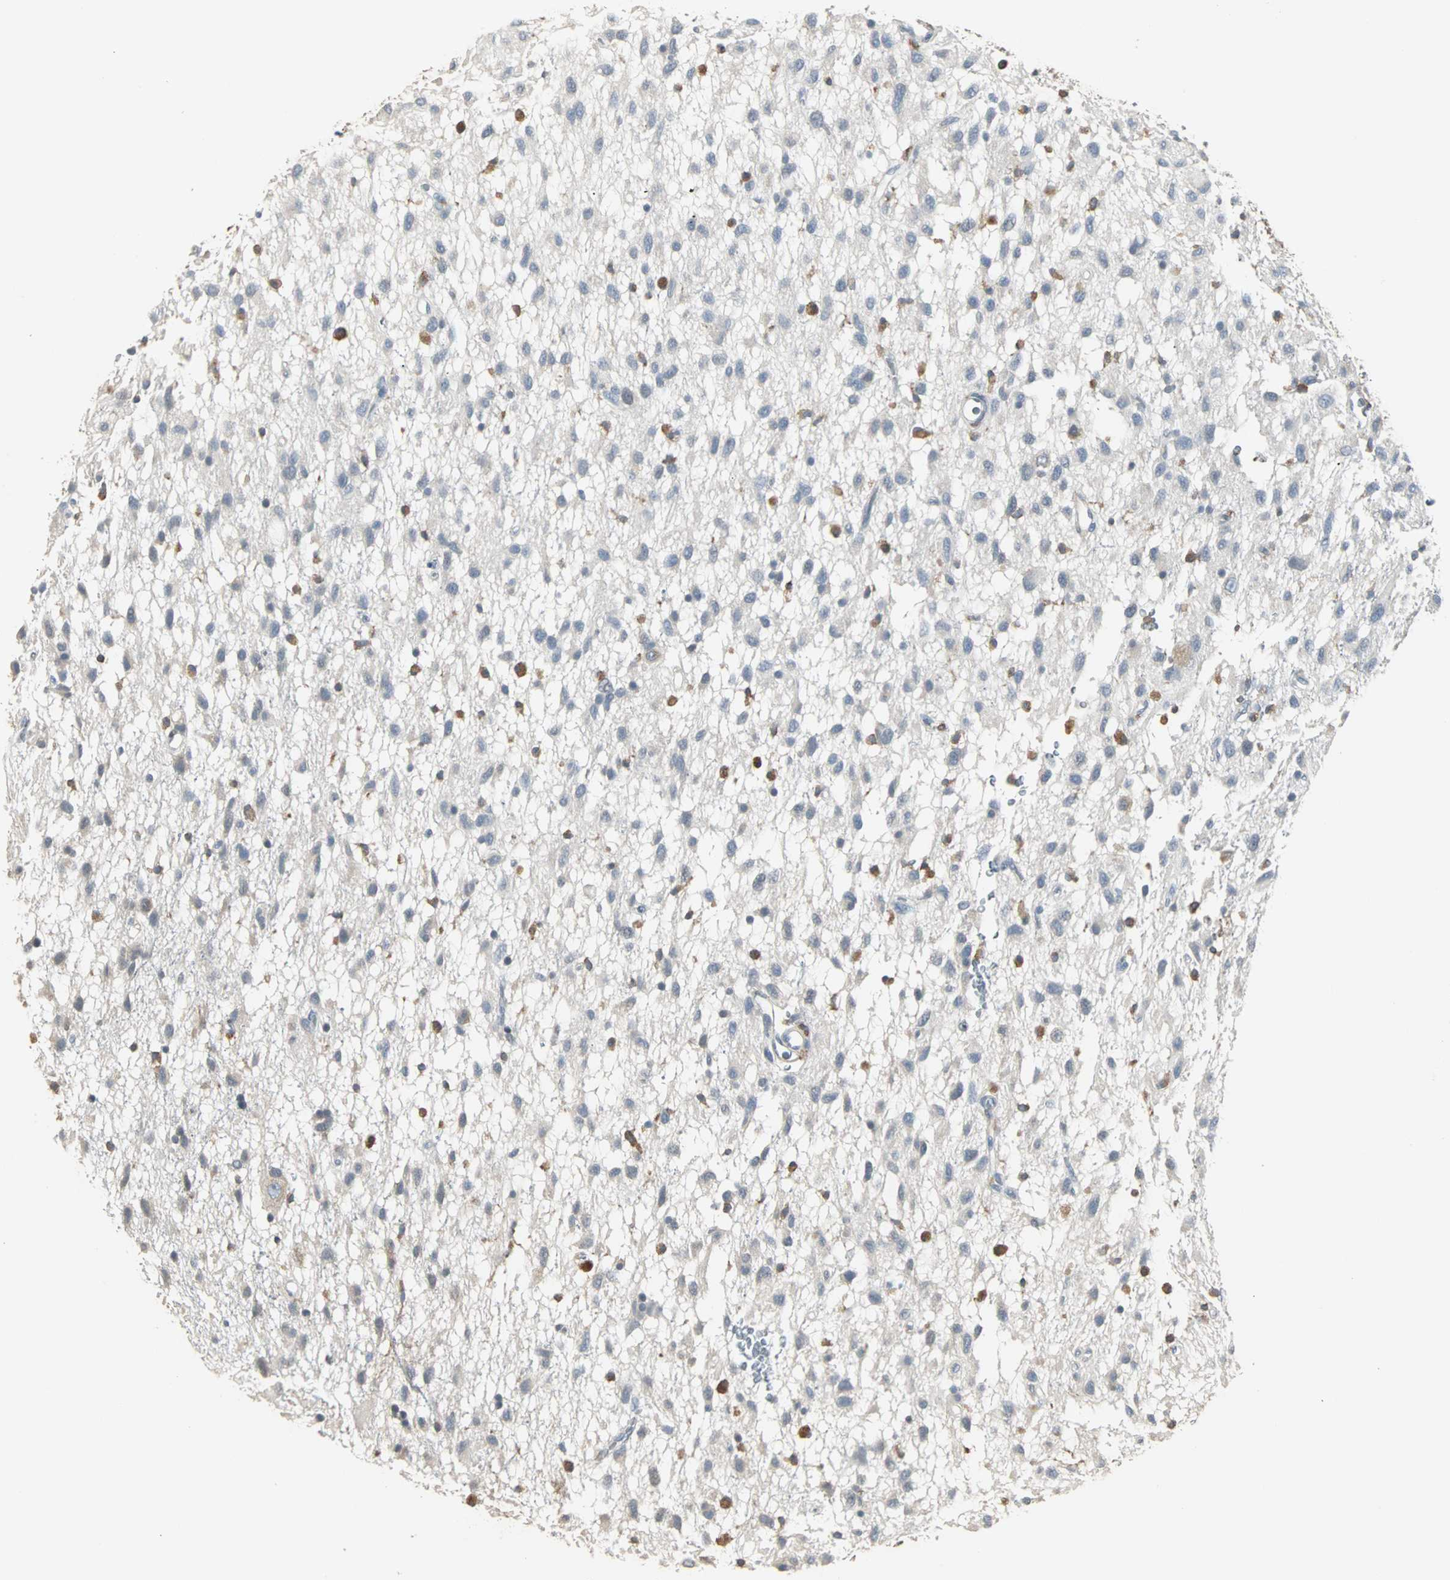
{"staining": {"intensity": "weak", "quantity": "25%-75%", "location": "cytoplasmic/membranous"}, "tissue": "glioma", "cell_type": "Tumor cells", "image_type": "cancer", "snomed": [{"axis": "morphology", "description": "Glioma, malignant, Low grade"}, {"axis": "topography", "description": "Brain"}], "caption": "A histopathology image of human glioma stained for a protein demonstrates weak cytoplasmic/membranous brown staining in tumor cells.", "gene": "LRRFIP1", "patient": {"sex": "male", "age": 77}}